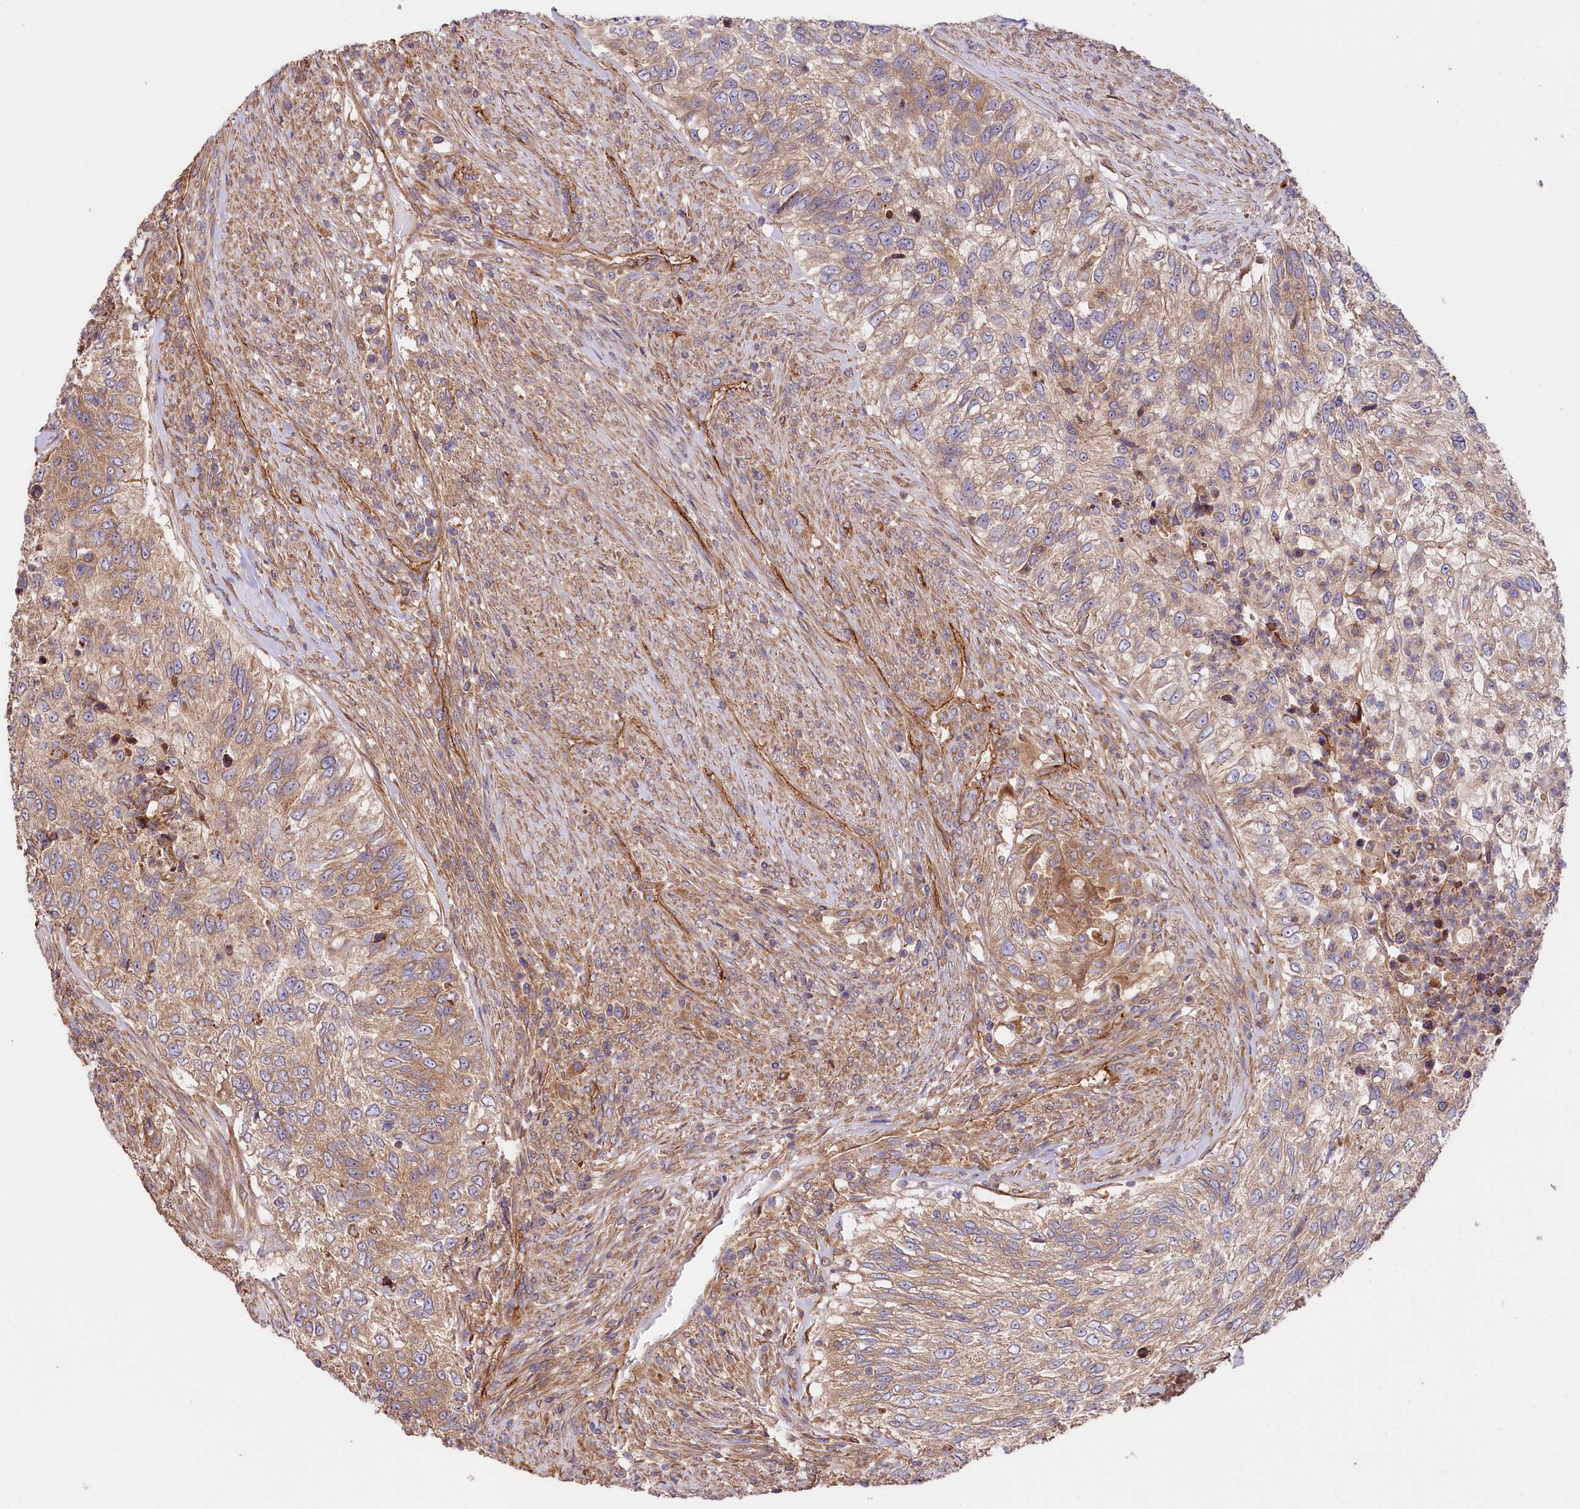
{"staining": {"intensity": "moderate", "quantity": ">75%", "location": "cytoplasmic/membranous"}, "tissue": "urothelial cancer", "cell_type": "Tumor cells", "image_type": "cancer", "snomed": [{"axis": "morphology", "description": "Urothelial carcinoma, High grade"}, {"axis": "topography", "description": "Urinary bladder"}], "caption": "About >75% of tumor cells in human high-grade urothelial carcinoma reveal moderate cytoplasmic/membranous protein expression as visualized by brown immunohistochemical staining.", "gene": "CEP295", "patient": {"sex": "female", "age": 60}}